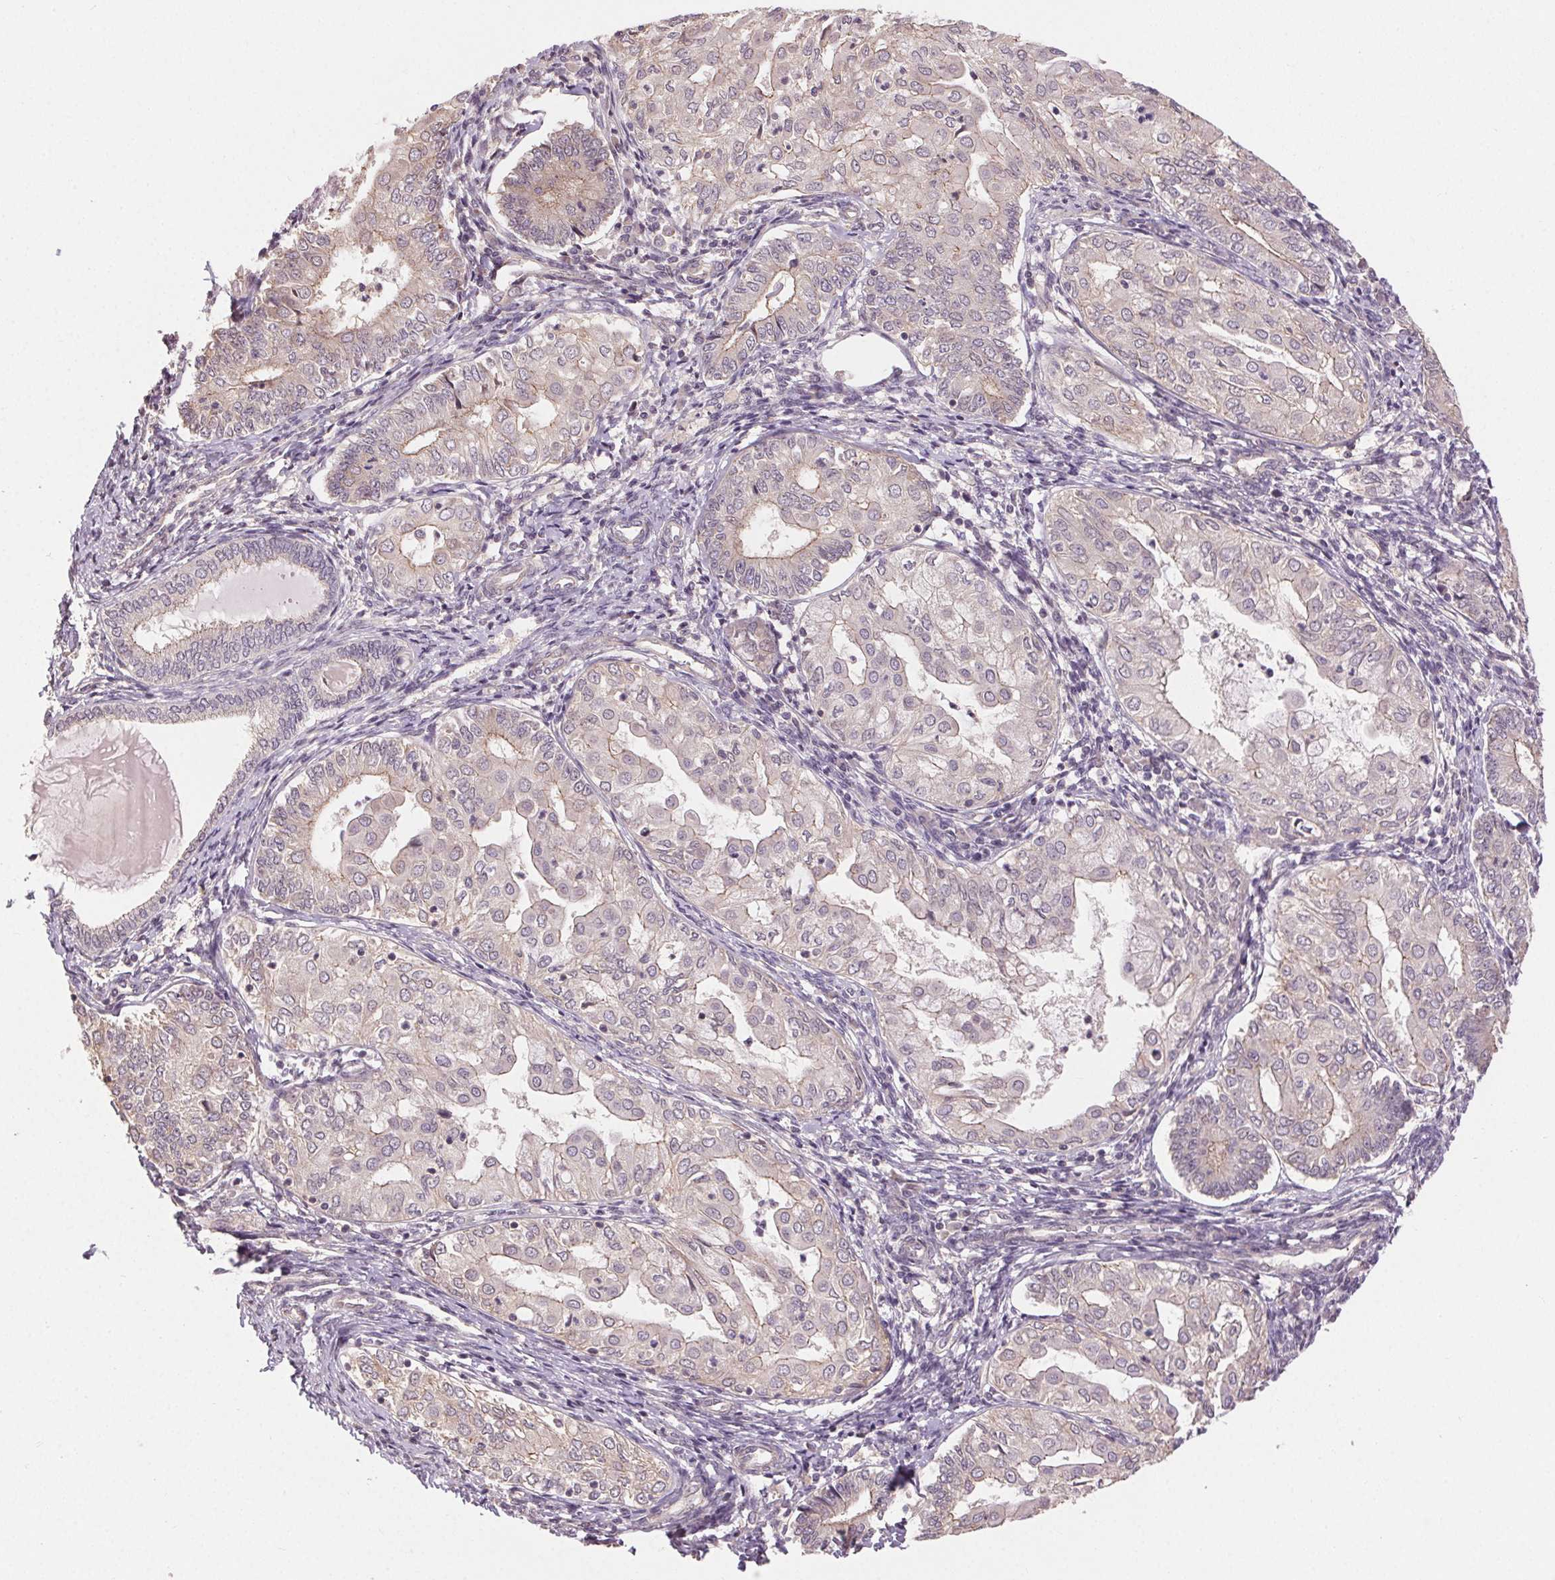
{"staining": {"intensity": "negative", "quantity": "none", "location": "none"}, "tissue": "endometrial cancer", "cell_type": "Tumor cells", "image_type": "cancer", "snomed": [{"axis": "morphology", "description": "Adenocarcinoma, NOS"}, {"axis": "topography", "description": "Endometrium"}], "caption": "There is no significant expression in tumor cells of endometrial adenocarcinoma. Brightfield microscopy of immunohistochemistry (IHC) stained with DAB (3,3'-diaminobenzidine) (brown) and hematoxylin (blue), captured at high magnification.", "gene": "ATP1B3", "patient": {"sex": "female", "age": 68}}